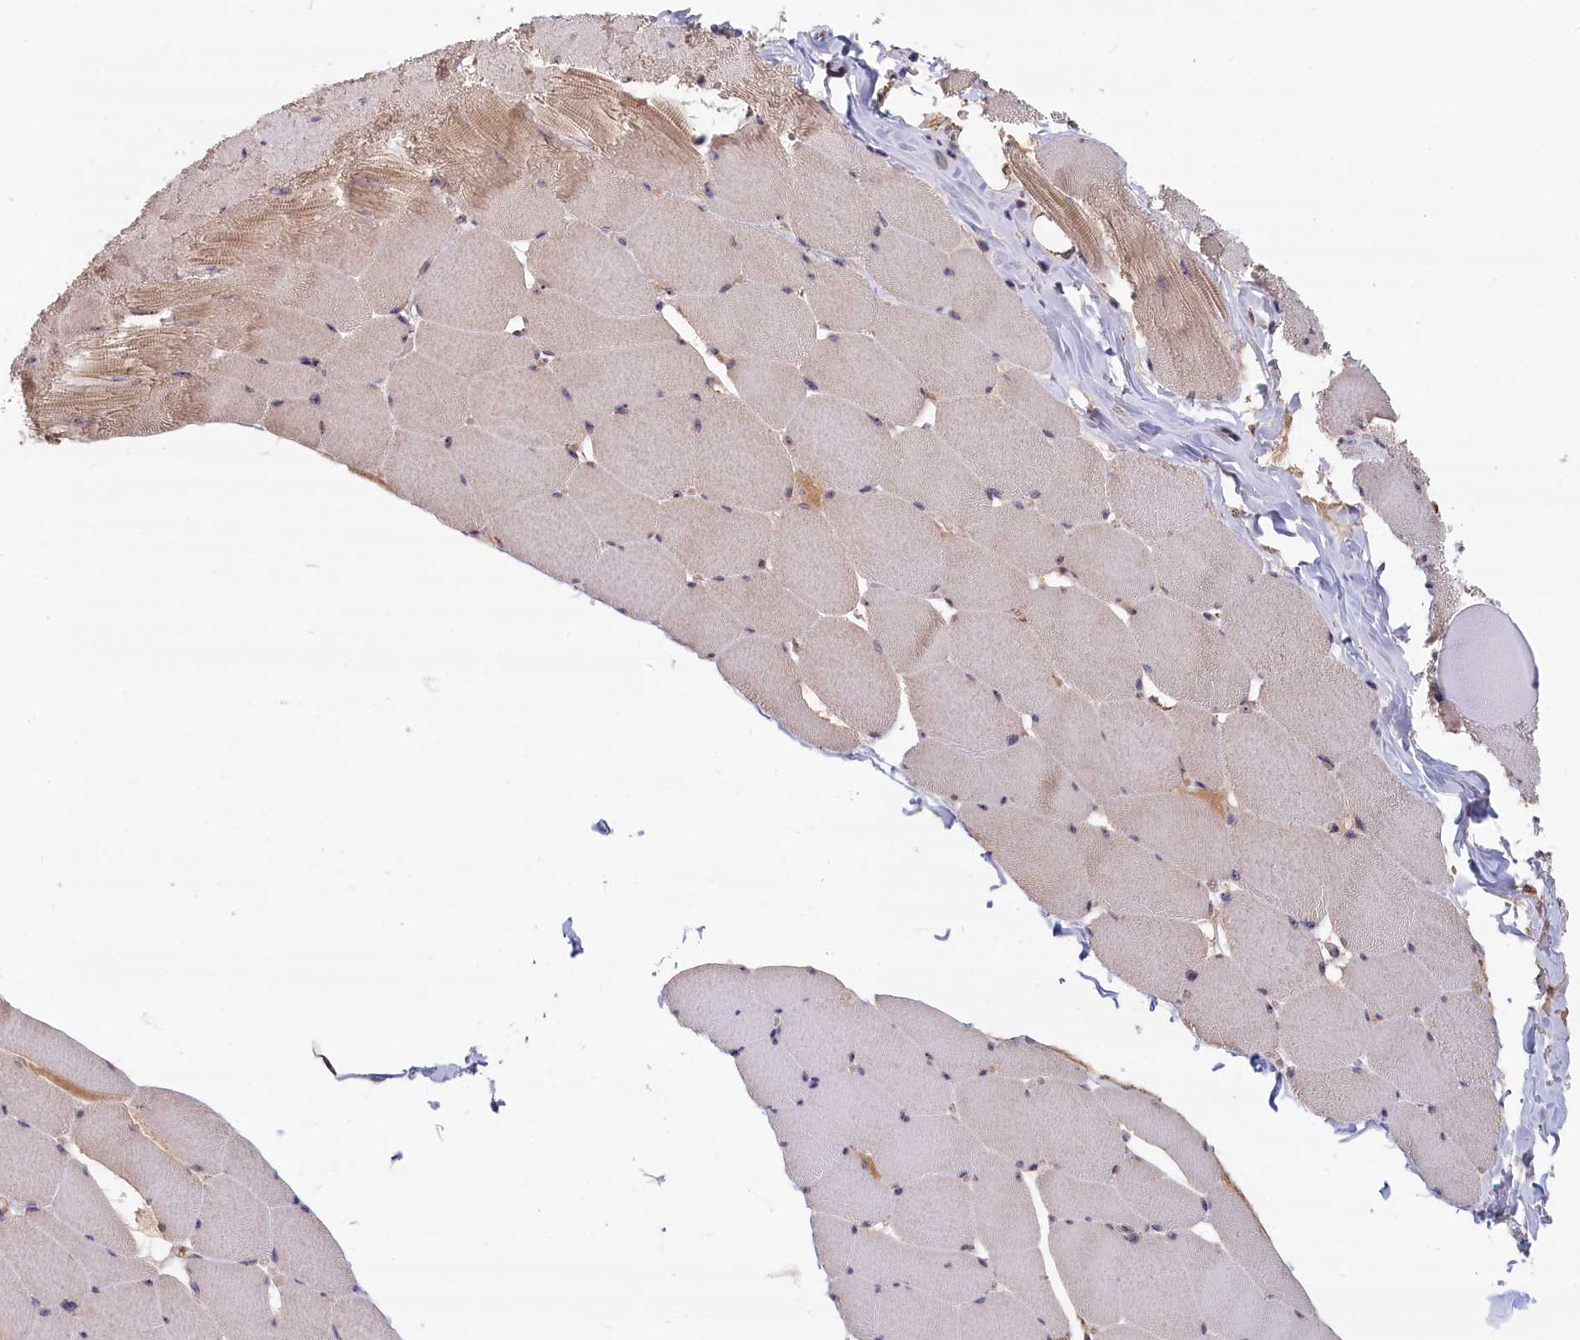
{"staining": {"intensity": "weak", "quantity": "<25%", "location": "cytoplasmic/membranous"}, "tissue": "skeletal muscle", "cell_type": "Myocytes", "image_type": "normal", "snomed": [{"axis": "morphology", "description": "Normal tissue, NOS"}, {"axis": "topography", "description": "Skeletal muscle"}], "caption": "The immunohistochemistry image has no significant staining in myocytes of skeletal muscle. (DAB (3,3'-diaminobenzidine) immunohistochemistry (IHC) with hematoxylin counter stain).", "gene": "ENSG00000269825", "patient": {"sex": "male", "age": 62}}